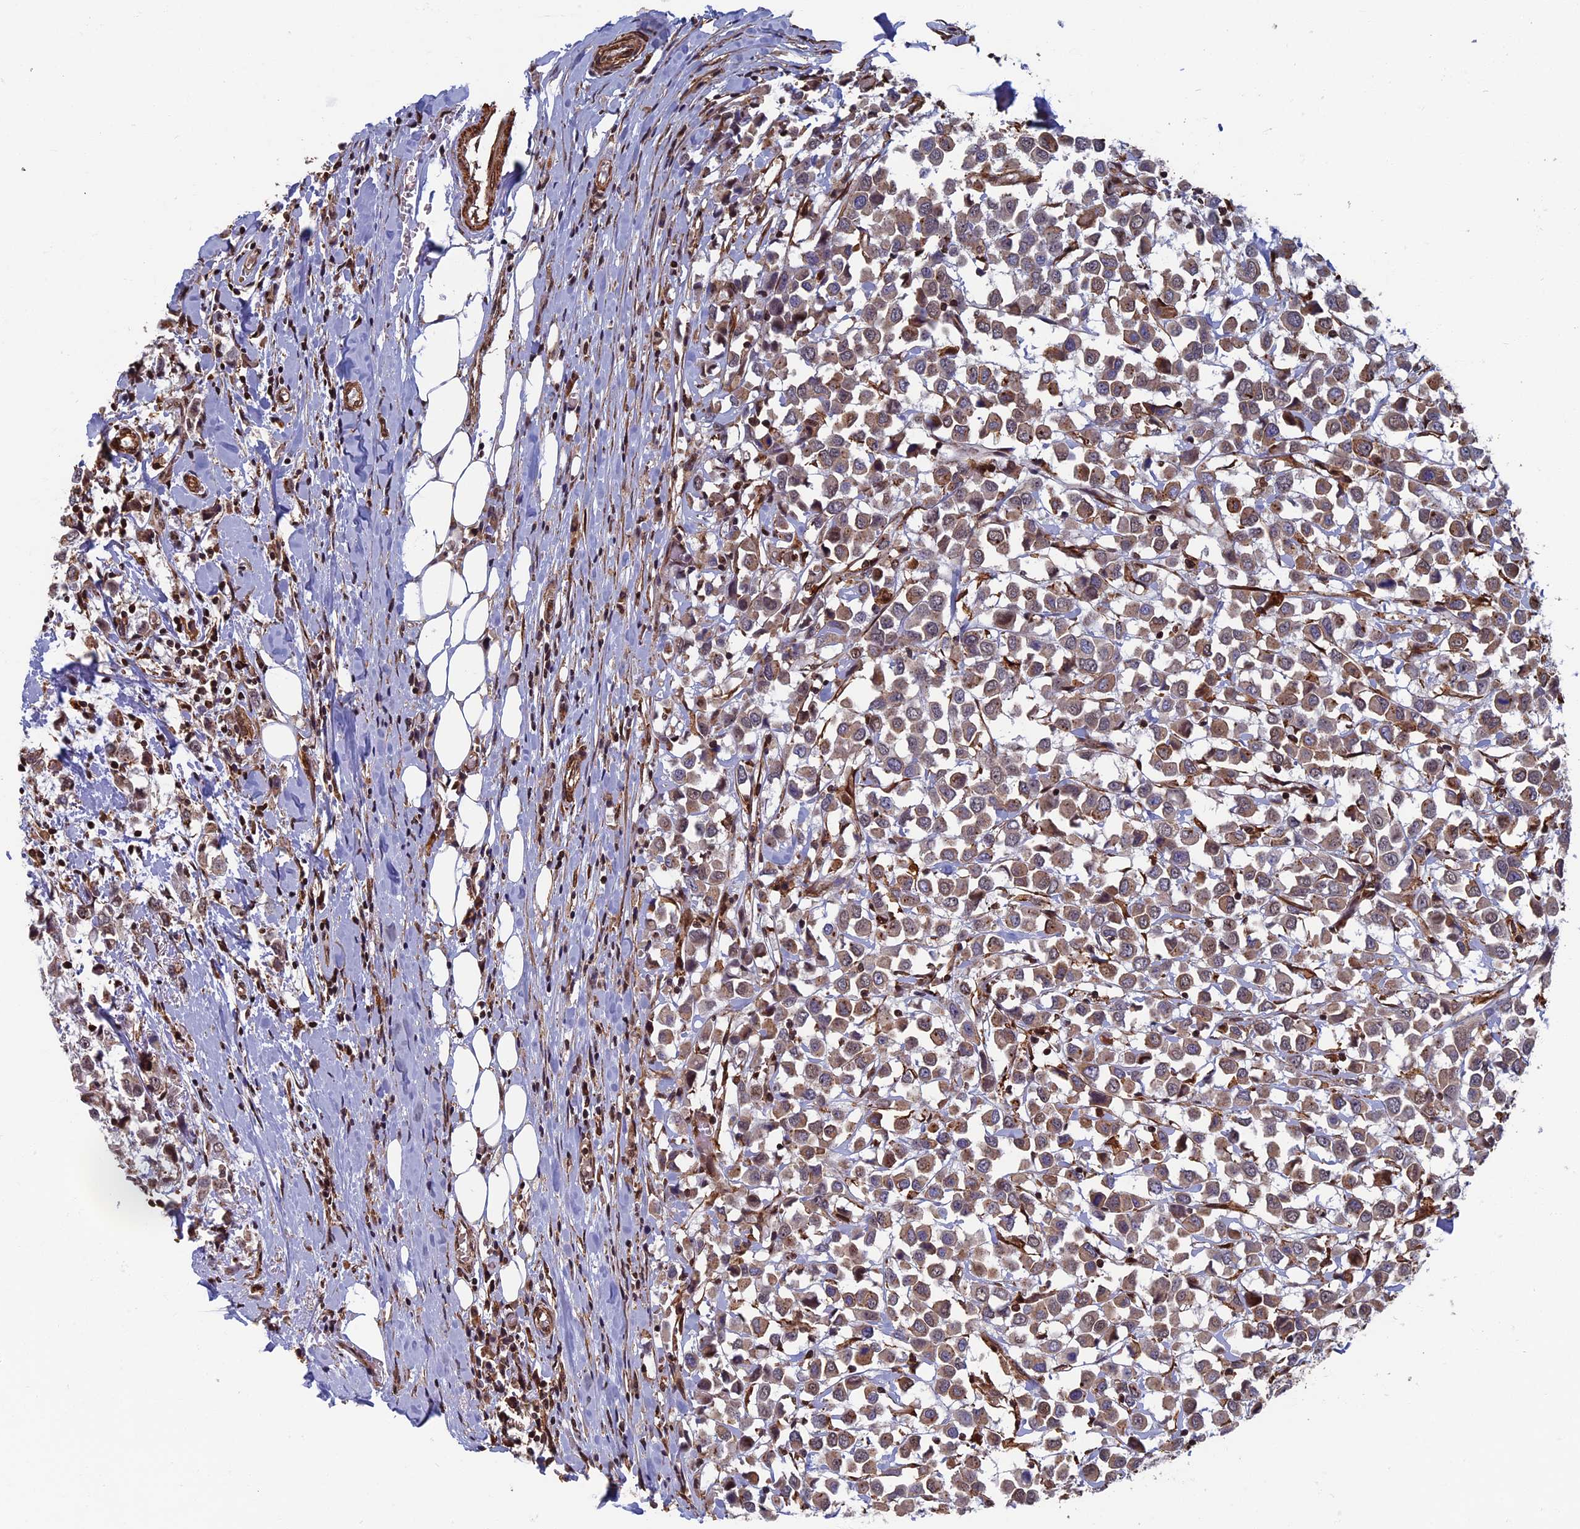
{"staining": {"intensity": "weak", "quantity": ">75%", "location": "cytoplasmic/membranous"}, "tissue": "breast cancer", "cell_type": "Tumor cells", "image_type": "cancer", "snomed": [{"axis": "morphology", "description": "Duct carcinoma"}, {"axis": "topography", "description": "Breast"}], "caption": "Intraductal carcinoma (breast) stained with a protein marker exhibits weak staining in tumor cells.", "gene": "CTDP1", "patient": {"sex": "female", "age": 61}}